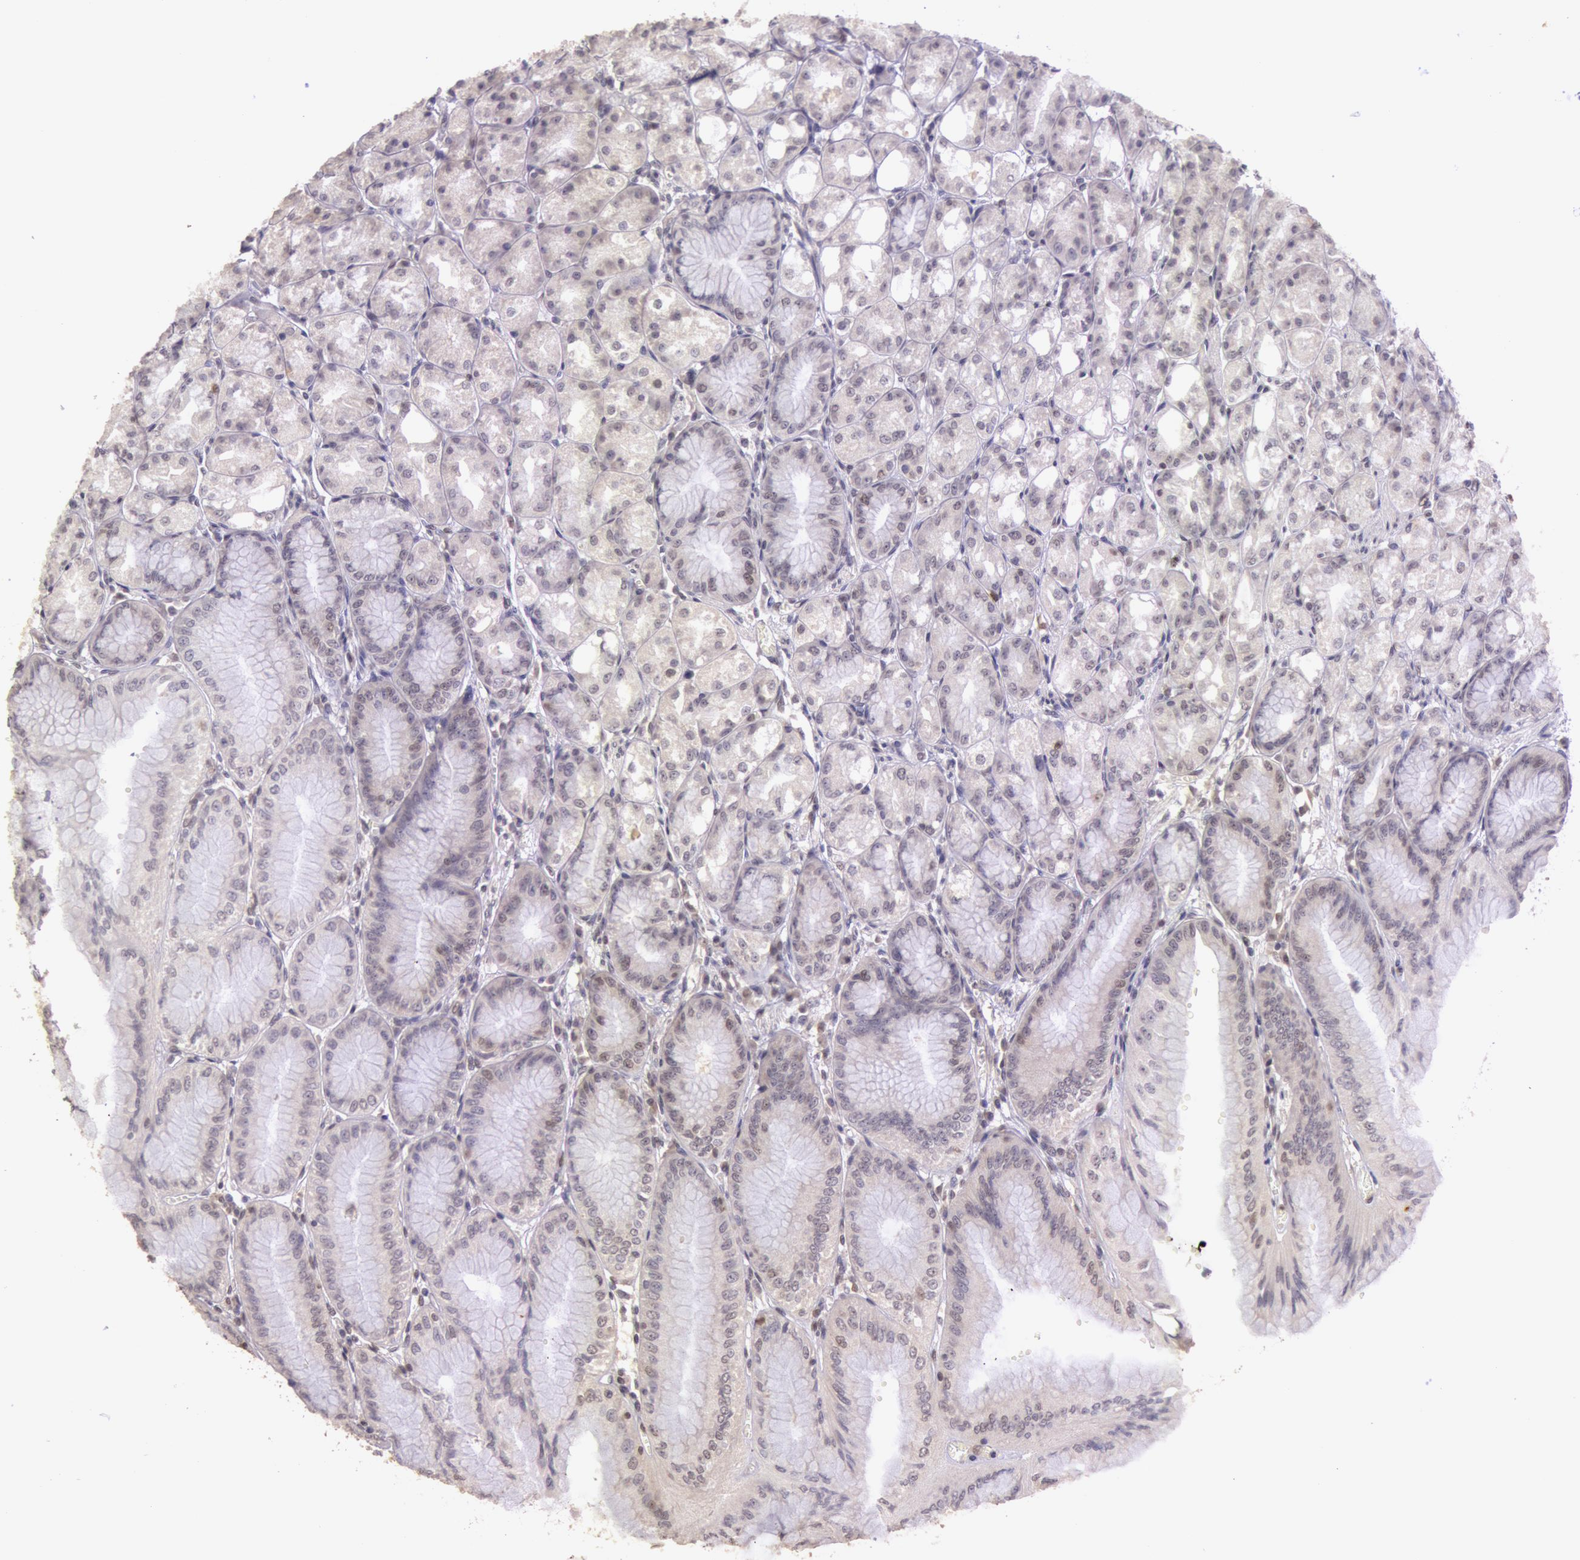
{"staining": {"intensity": "weak", "quantity": "25%-75%", "location": "cytoplasmic/membranous,nuclear"}, "tissue": "stomach", "cell_type": "Glandular cells", "image_type": "normal", "snomed": [{"axis": "morphology", "description": "Normal tissue, NOS"}, {"axis": "topography", "description": "Stomach, lower"}], "caption": "A micrograph of human stomach stained for a protein demonstrates weak cytoplasmic/membranous,nuclear brown staining in glandular cells.", "gene": "RTL10", "patient": {"sex": "male", "age": 71}}